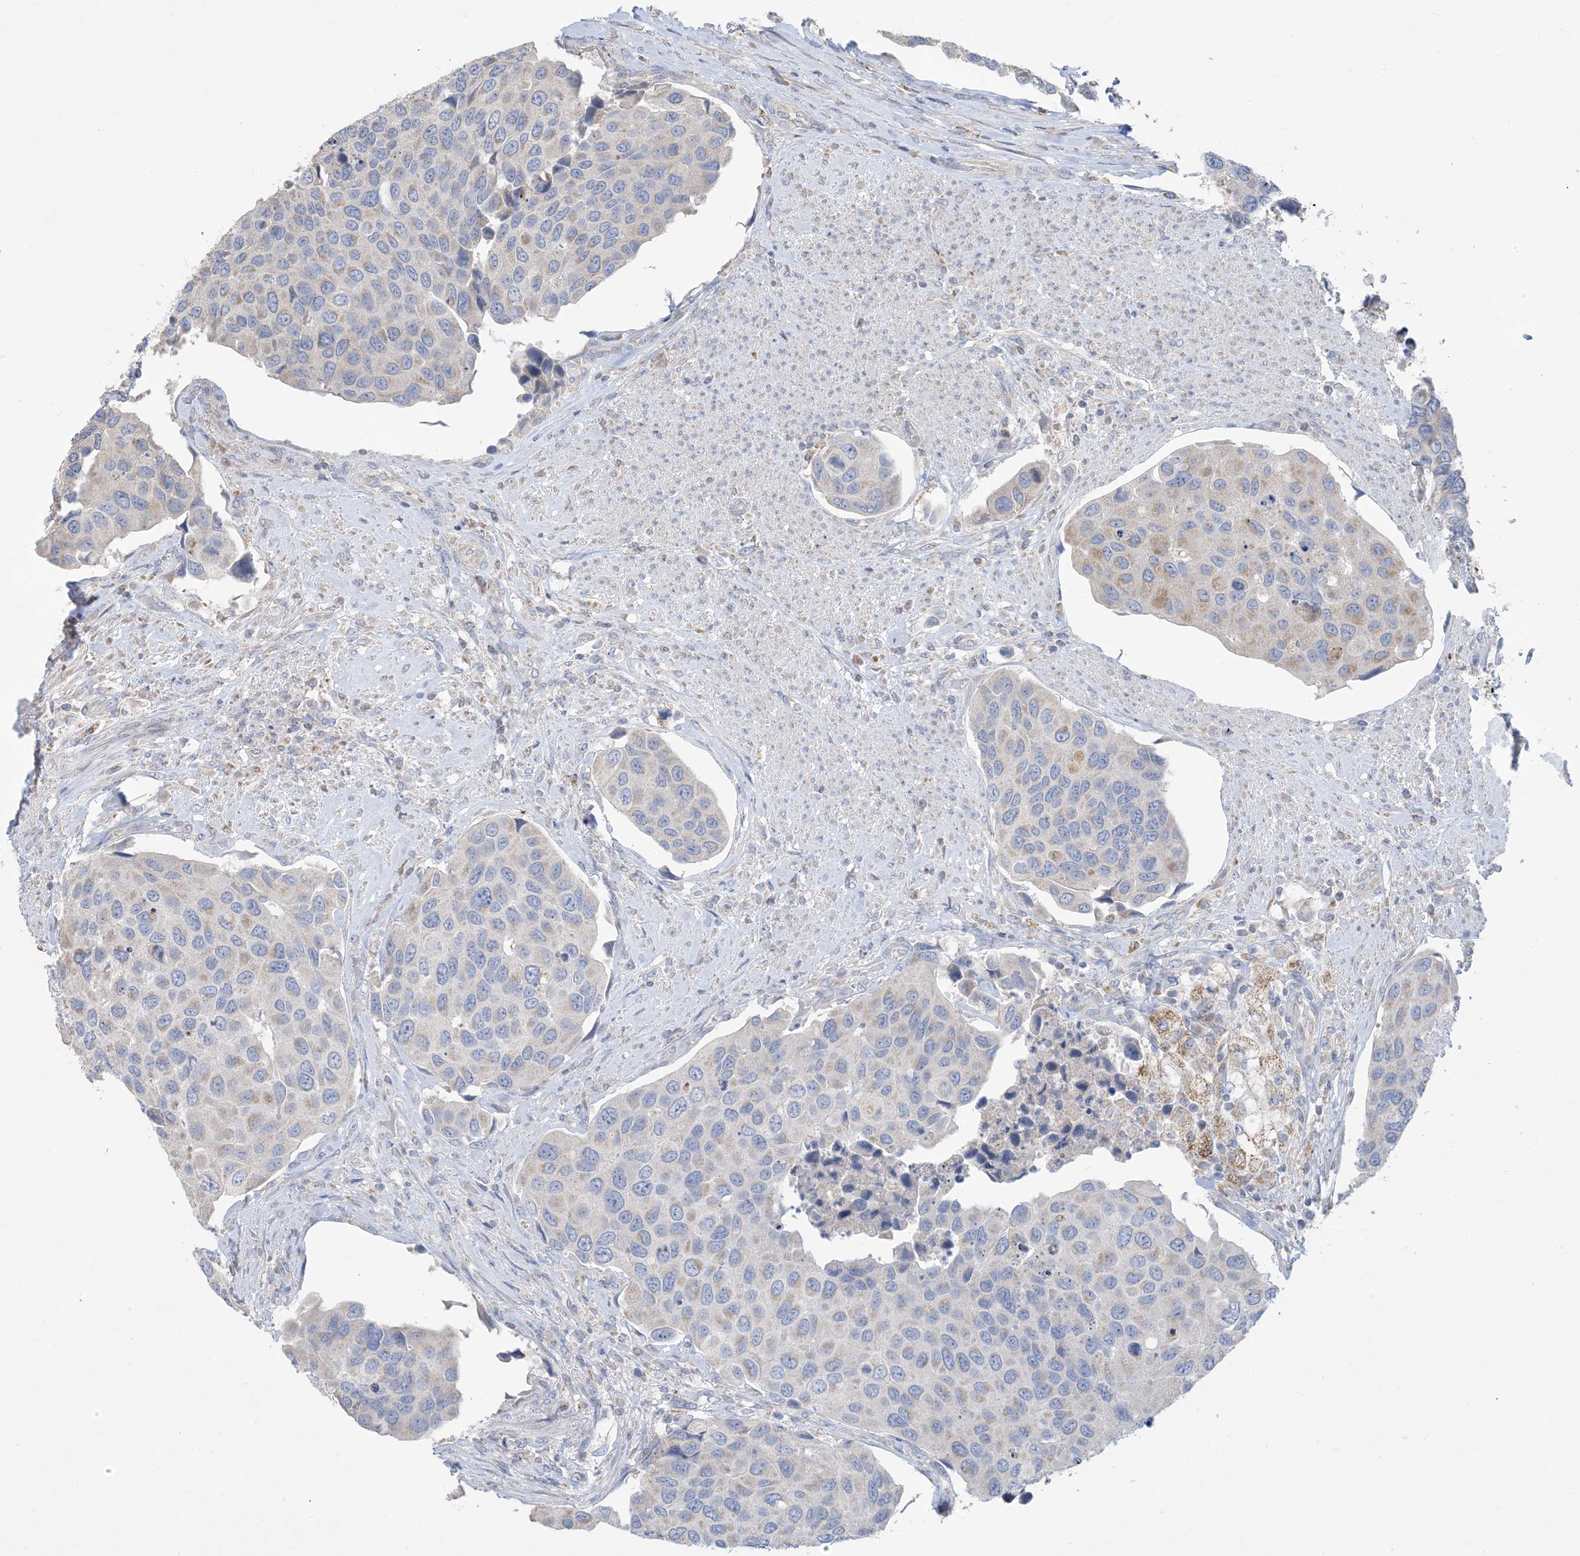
{"staining": {"intensity": "weak", "quantity": "<25%", "location": "cytoplasmic/membranous"}, "tissue": "urothelial cancer", "cell_type": "Tumor cells", "image_type": "cancer", "snomed": [{"axis": "morphology", "description": "Urothelial carcinoma, High grade"}, {"axis": "topography", "description": "Urinary bladder"}], "caption": "IHC micrograph of high-grade urothelial carcinoma stained for a protein (brown), which exhibits no expression in tumor cells.", "gene": "CLEC16A", "patient": {"sex": "male", "age": 74}}